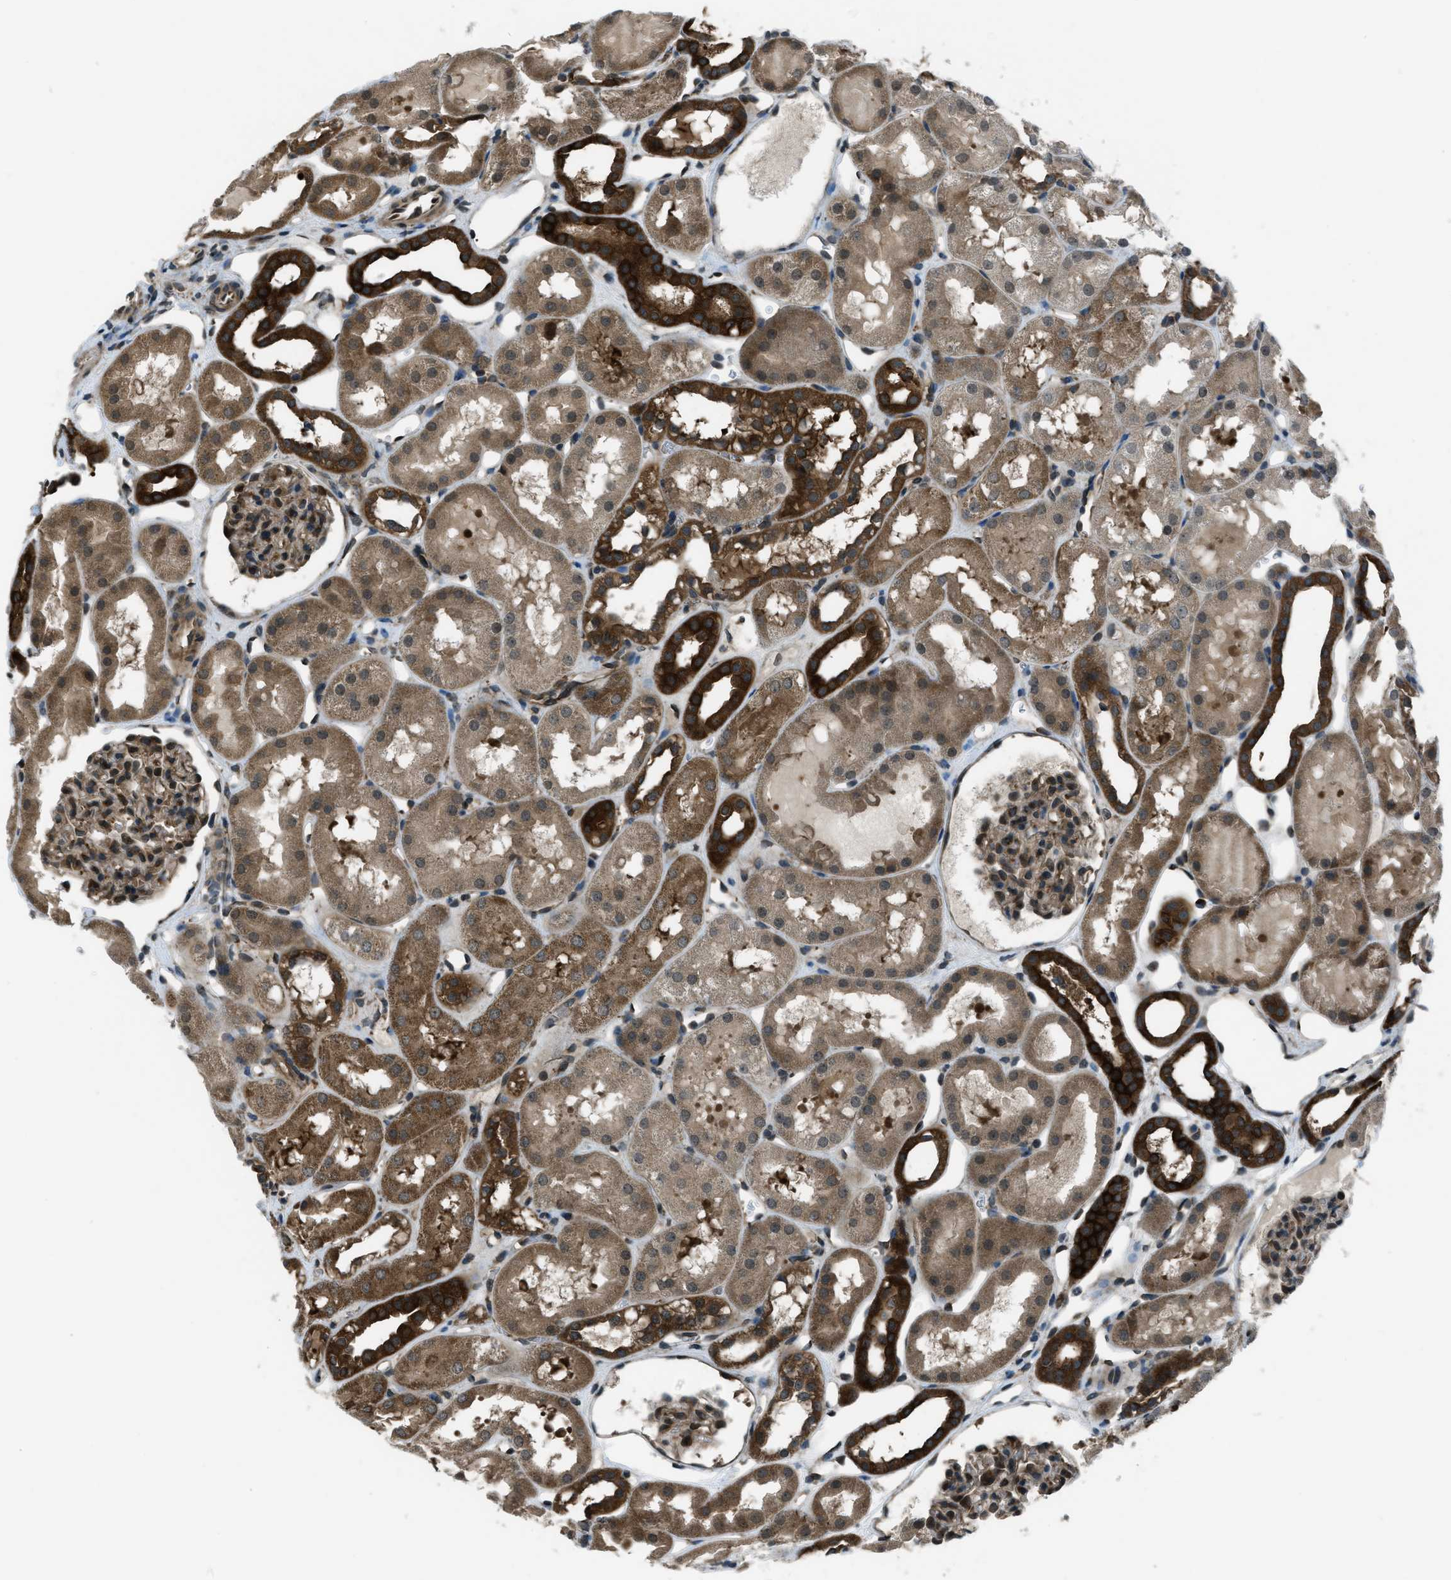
{"staining": {"intensity": "moderate", "quantity": ">75%", "location": "cytoplasmic/membranous,nuclear"}, "tissue": "kidney", "cell_type": "Cells in glomeruli", "image_type": "normal", "snomed": [{"axis": "morphology", "description": "Normal tissue, NOS"}, {"axis": "topography", "description": "Kidney"}, {"axis": "topography", "description": "Urinary bladder"}], "caption": "This photomicrograph reveals immunohistochemistry staining of normal human kidney, with medium moderate cytoplasmic/membranous,nuclear expression in about >75% of cells in glomeruli.", "gene": "ASAP2", "patient": {"sex": "male", "age": 16}}